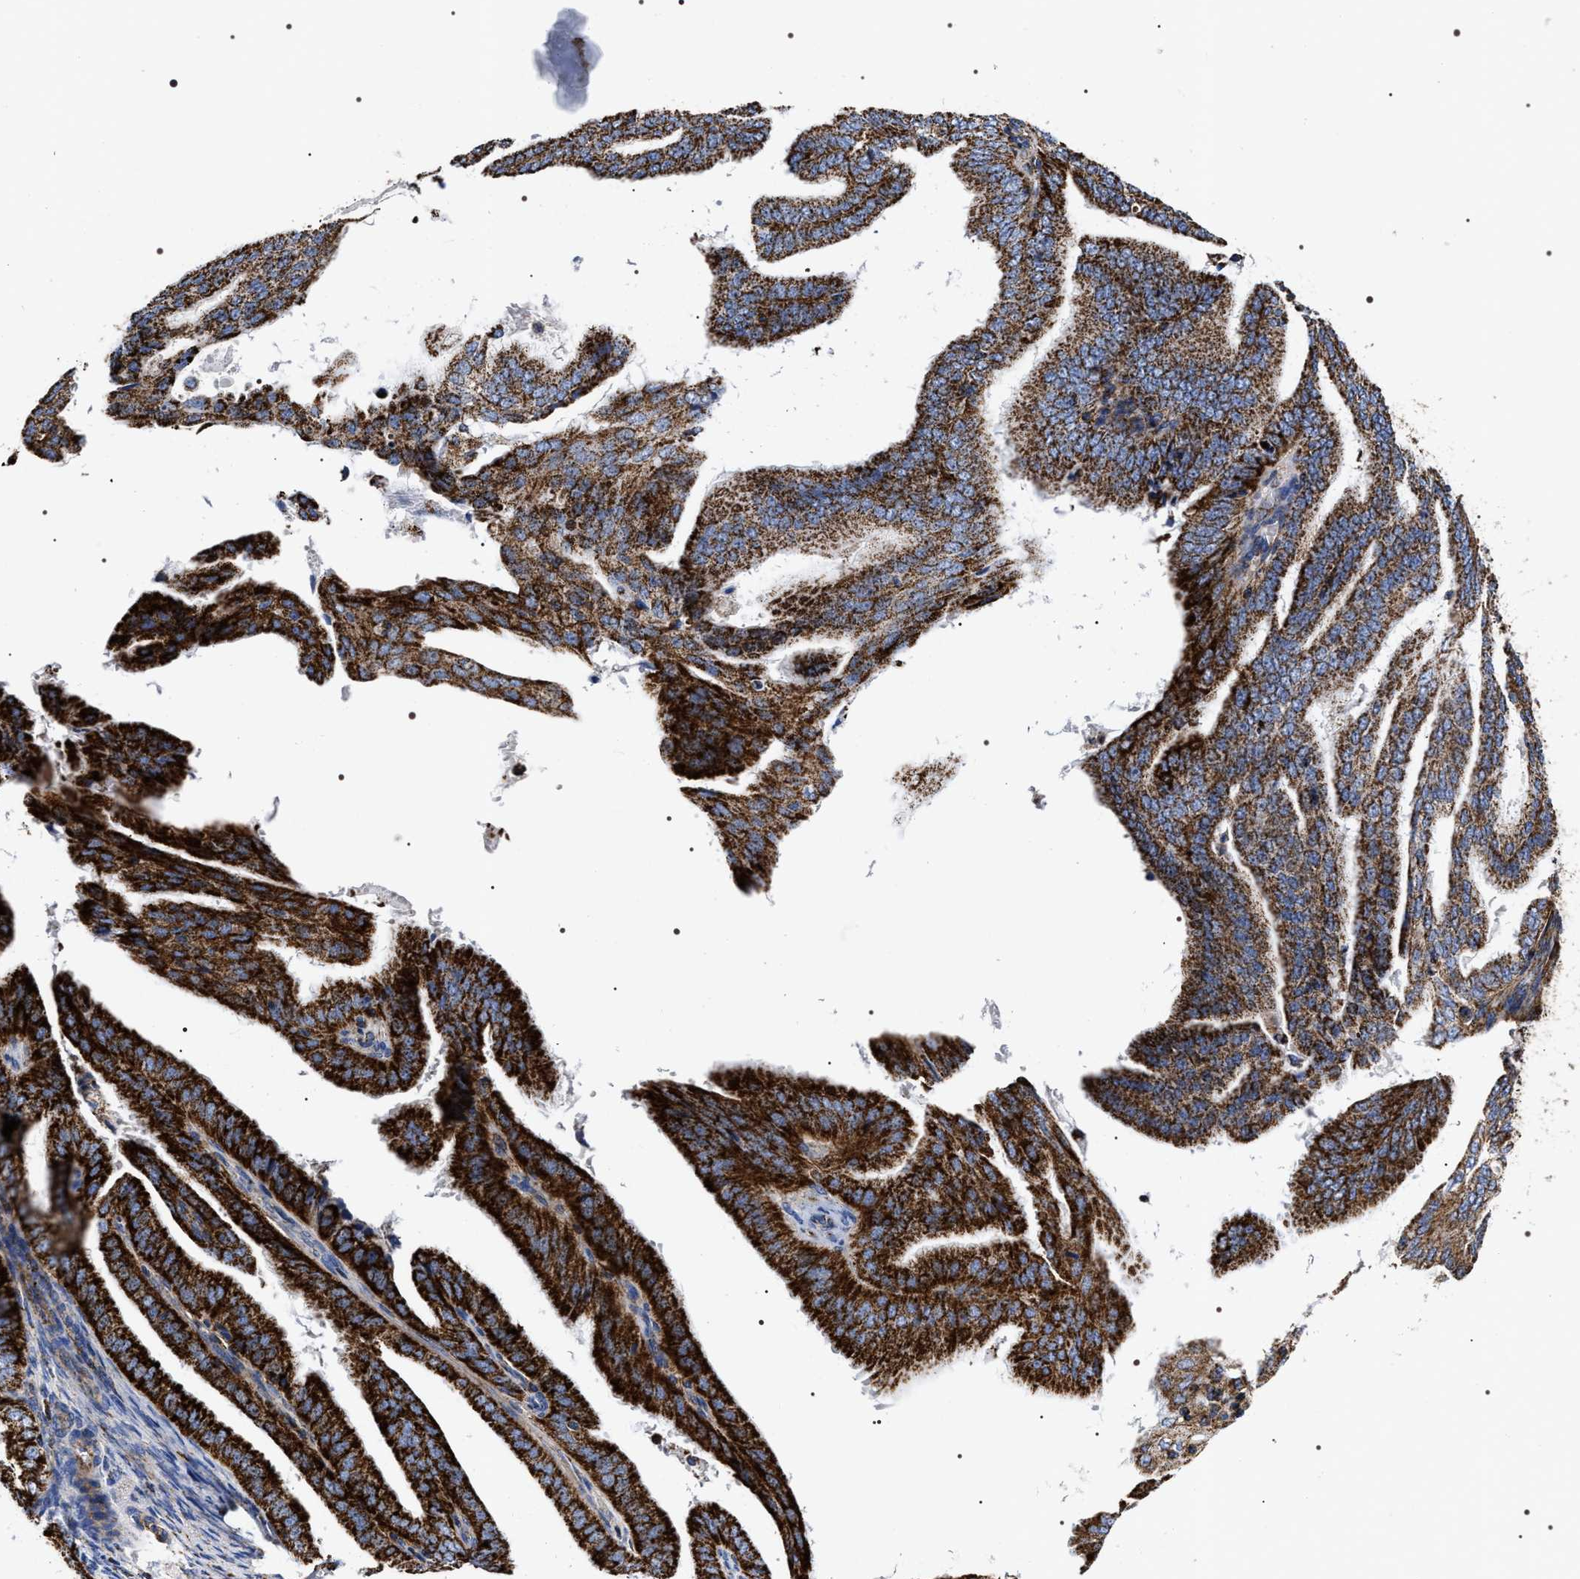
{"staining": {"intensity": "strong", "quantity": ">75%", "location": "cytoplasmic/membranous"}, "tissue": "endometrial cancer", "cell_type": "Tumor cells", "image_type": "cancer", "snomed": [{"axis": "morphology", "description": "Adenocarcinoma, NOS"}, {"axis": "topography", "description": "Endometrium"}], "caption": "Endometrial adenocarcinoma stained for a protein (brown) displays strong cytoplasmic/membranous positive positivity in about >75% of tumor cells.", "gene": "COG5", "patient": {"sex": "female", "age": 58}}